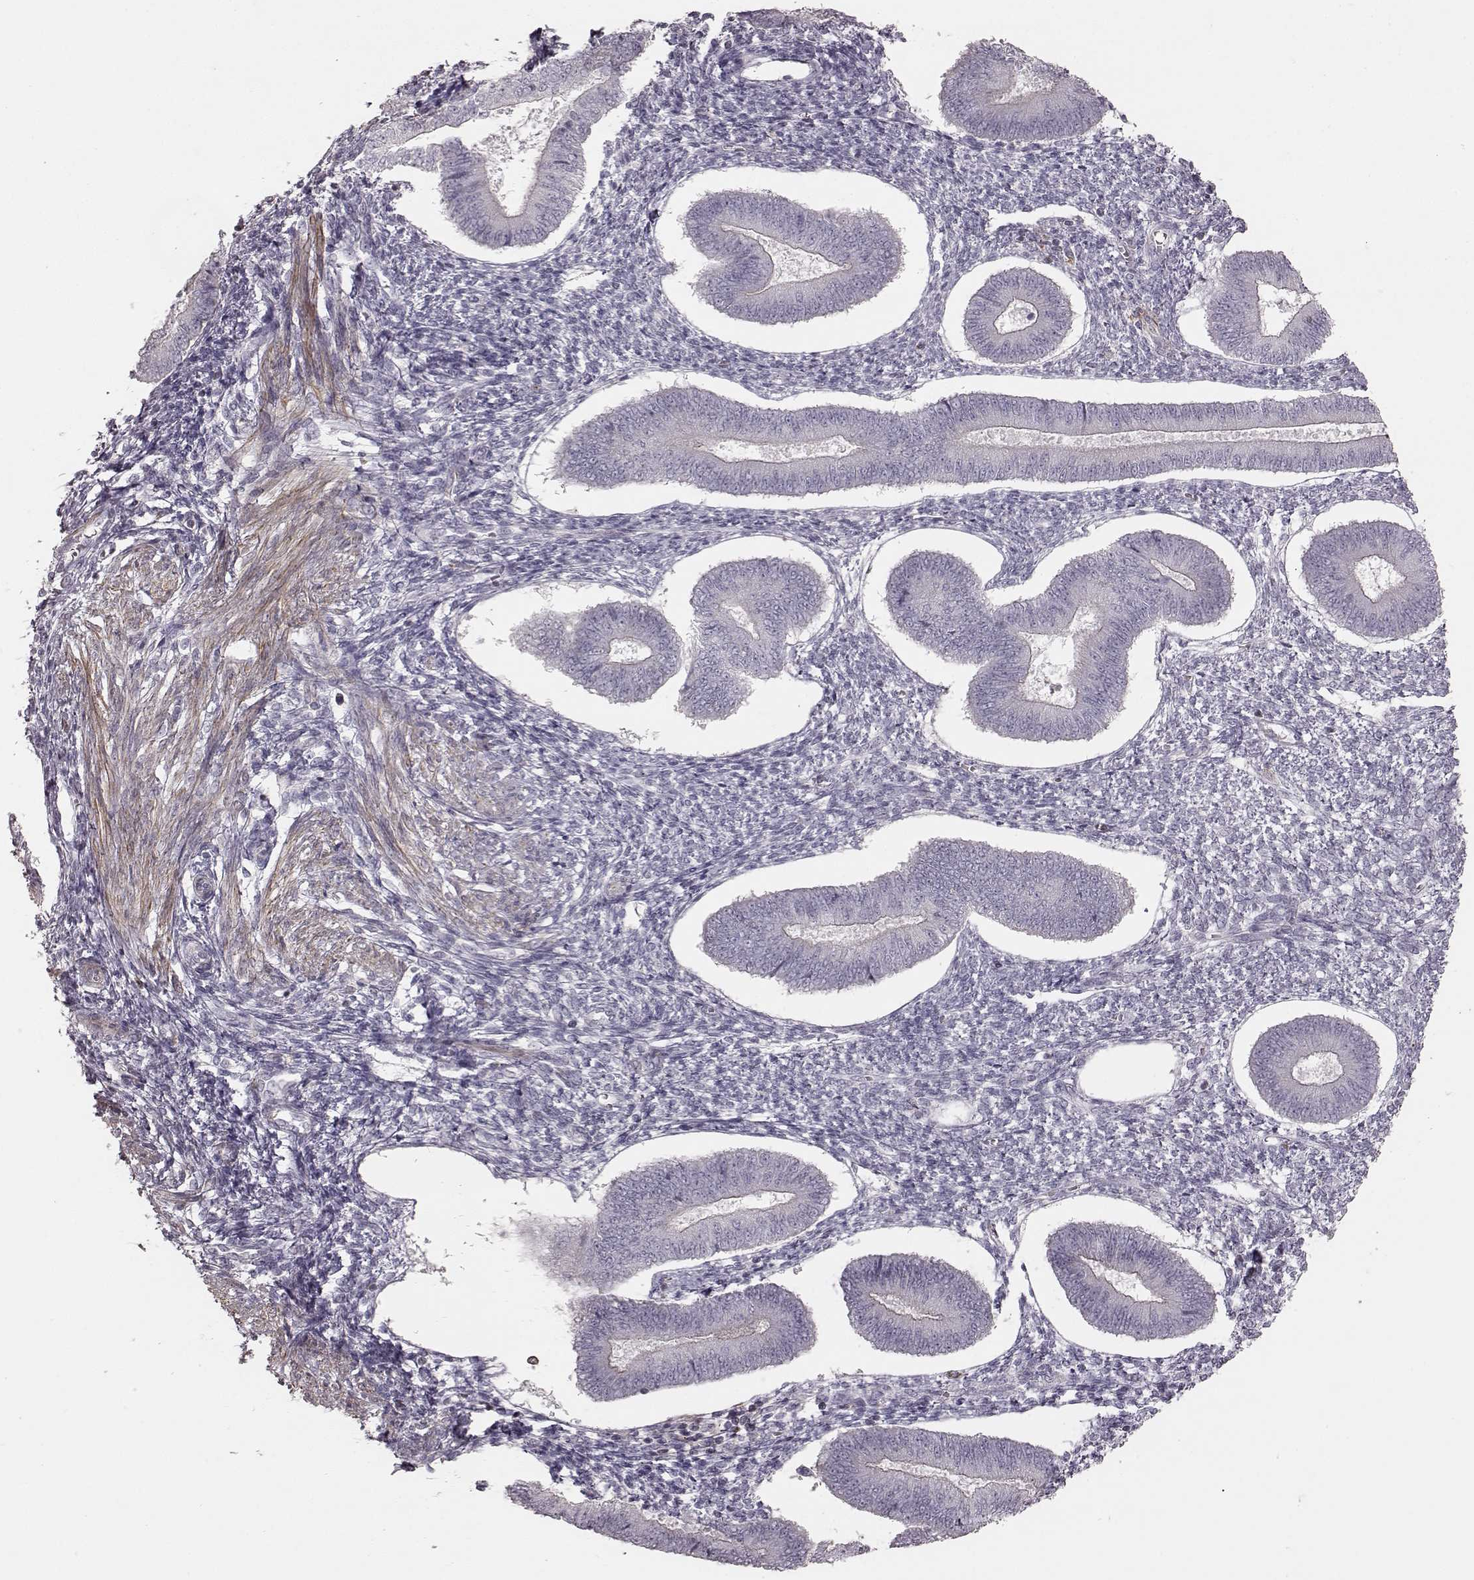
{"staining": {"intensity": "negative", "quantity": "none", "location": "none"}, "tissue": "endometrium", "cell_type": "Cells in endometrial stroma", "image_type": "normal", "snomed": [{"axis": "morphology", "description": "Normal tissue, NOS"}, {"axis": "topography", "description": "Endometrium"}], "caption": "Histopathology image shows no significant protein staining in cells in endometrial stroma of benign endometrium.", "gene": "PRLHR", "patient": {"sex": "female", "age": 42}}